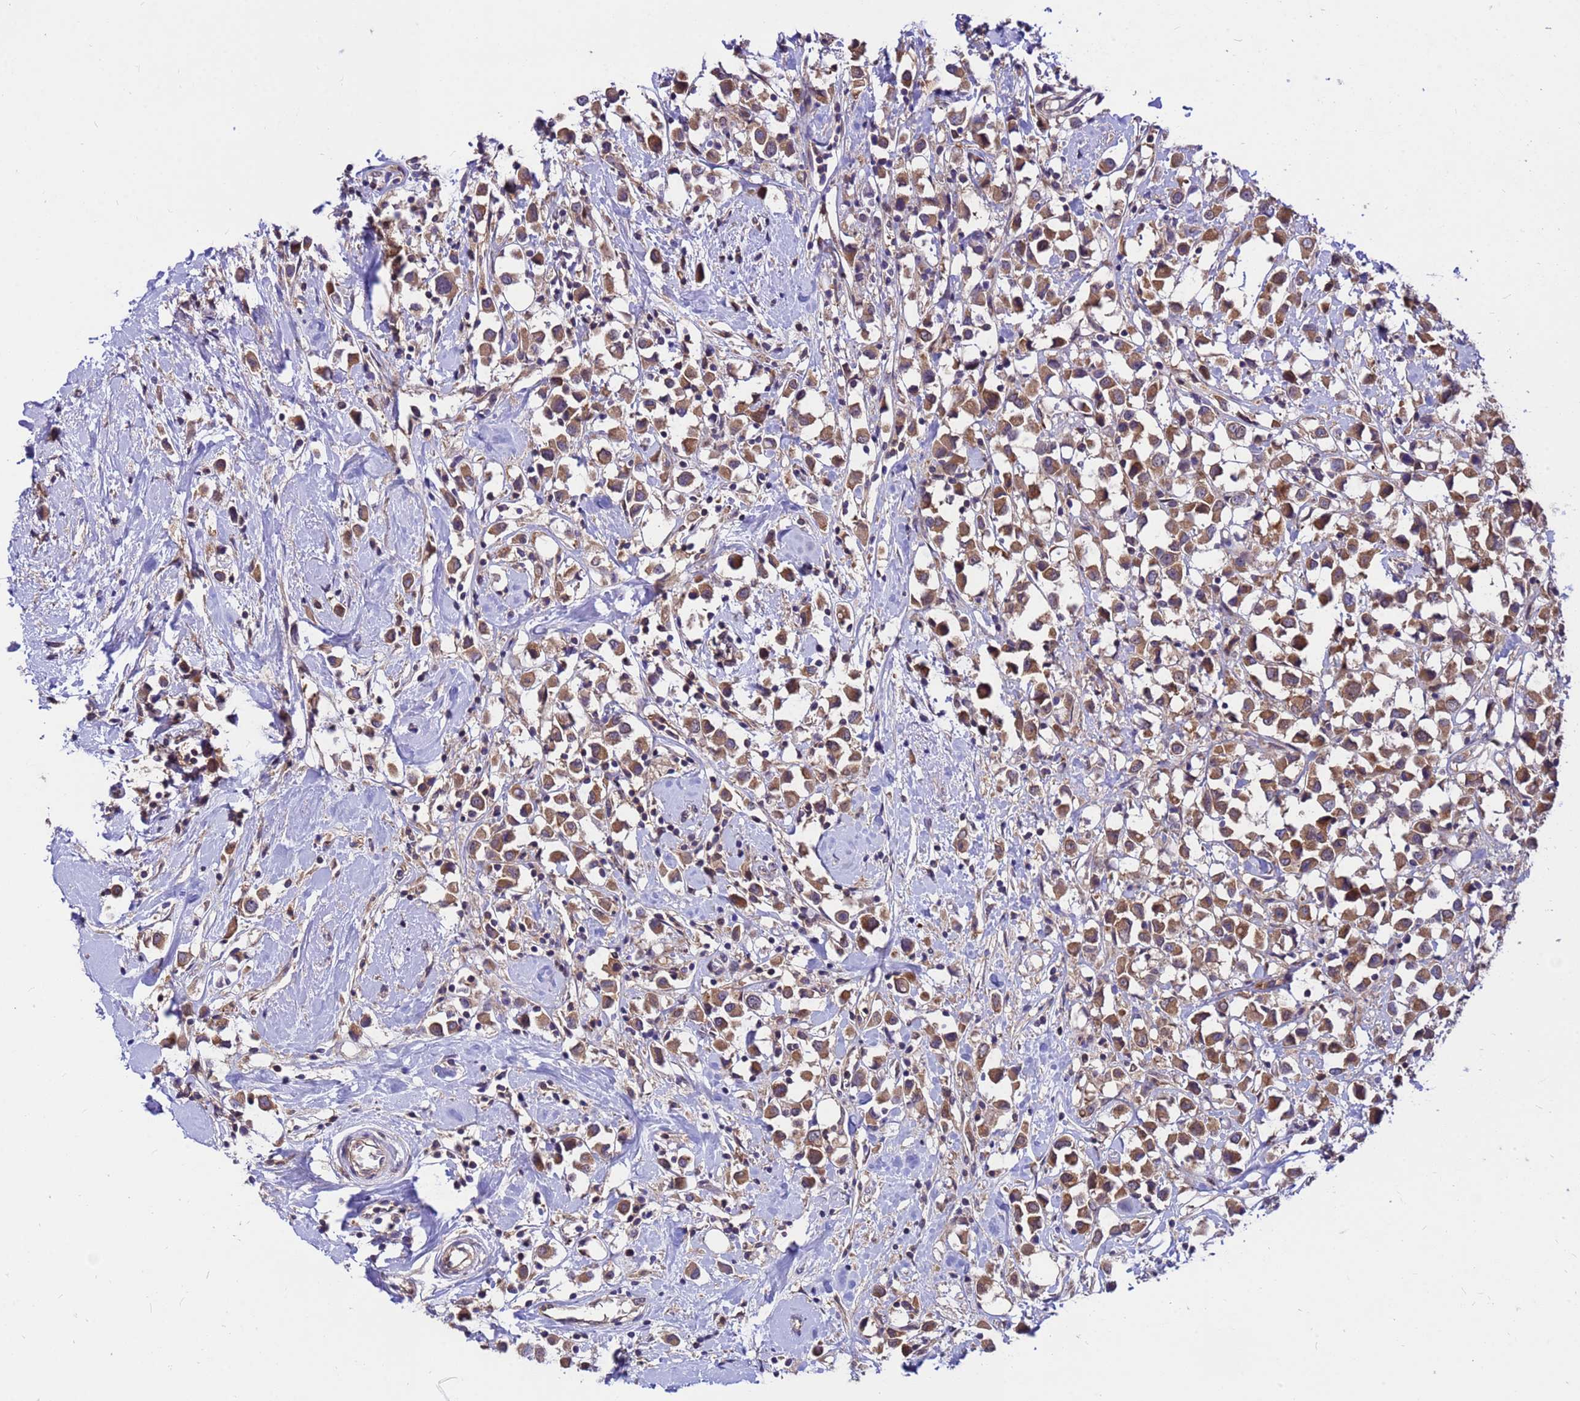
{"staining": {"intensity": "moderate", "quantity": ">75%", "location": "cytoplasmic/membranous"}, "tissue": "breast cancer", "cell_type": "Tumor cells", "image_type": "cancer", "snomed": [{"axis": "morphology", "description": "Duct carcinoma"}, {"axis": "topography", "description": "Breast"}], "caption": "This is a micrograph of immunohistochemistry staining of breast intraductal carcinoma, which shows moderate expression in the cytoplasmic/membranous of tumor cells.", "gene": "GET3", "patient": {"sex": "female", "age": 61}}